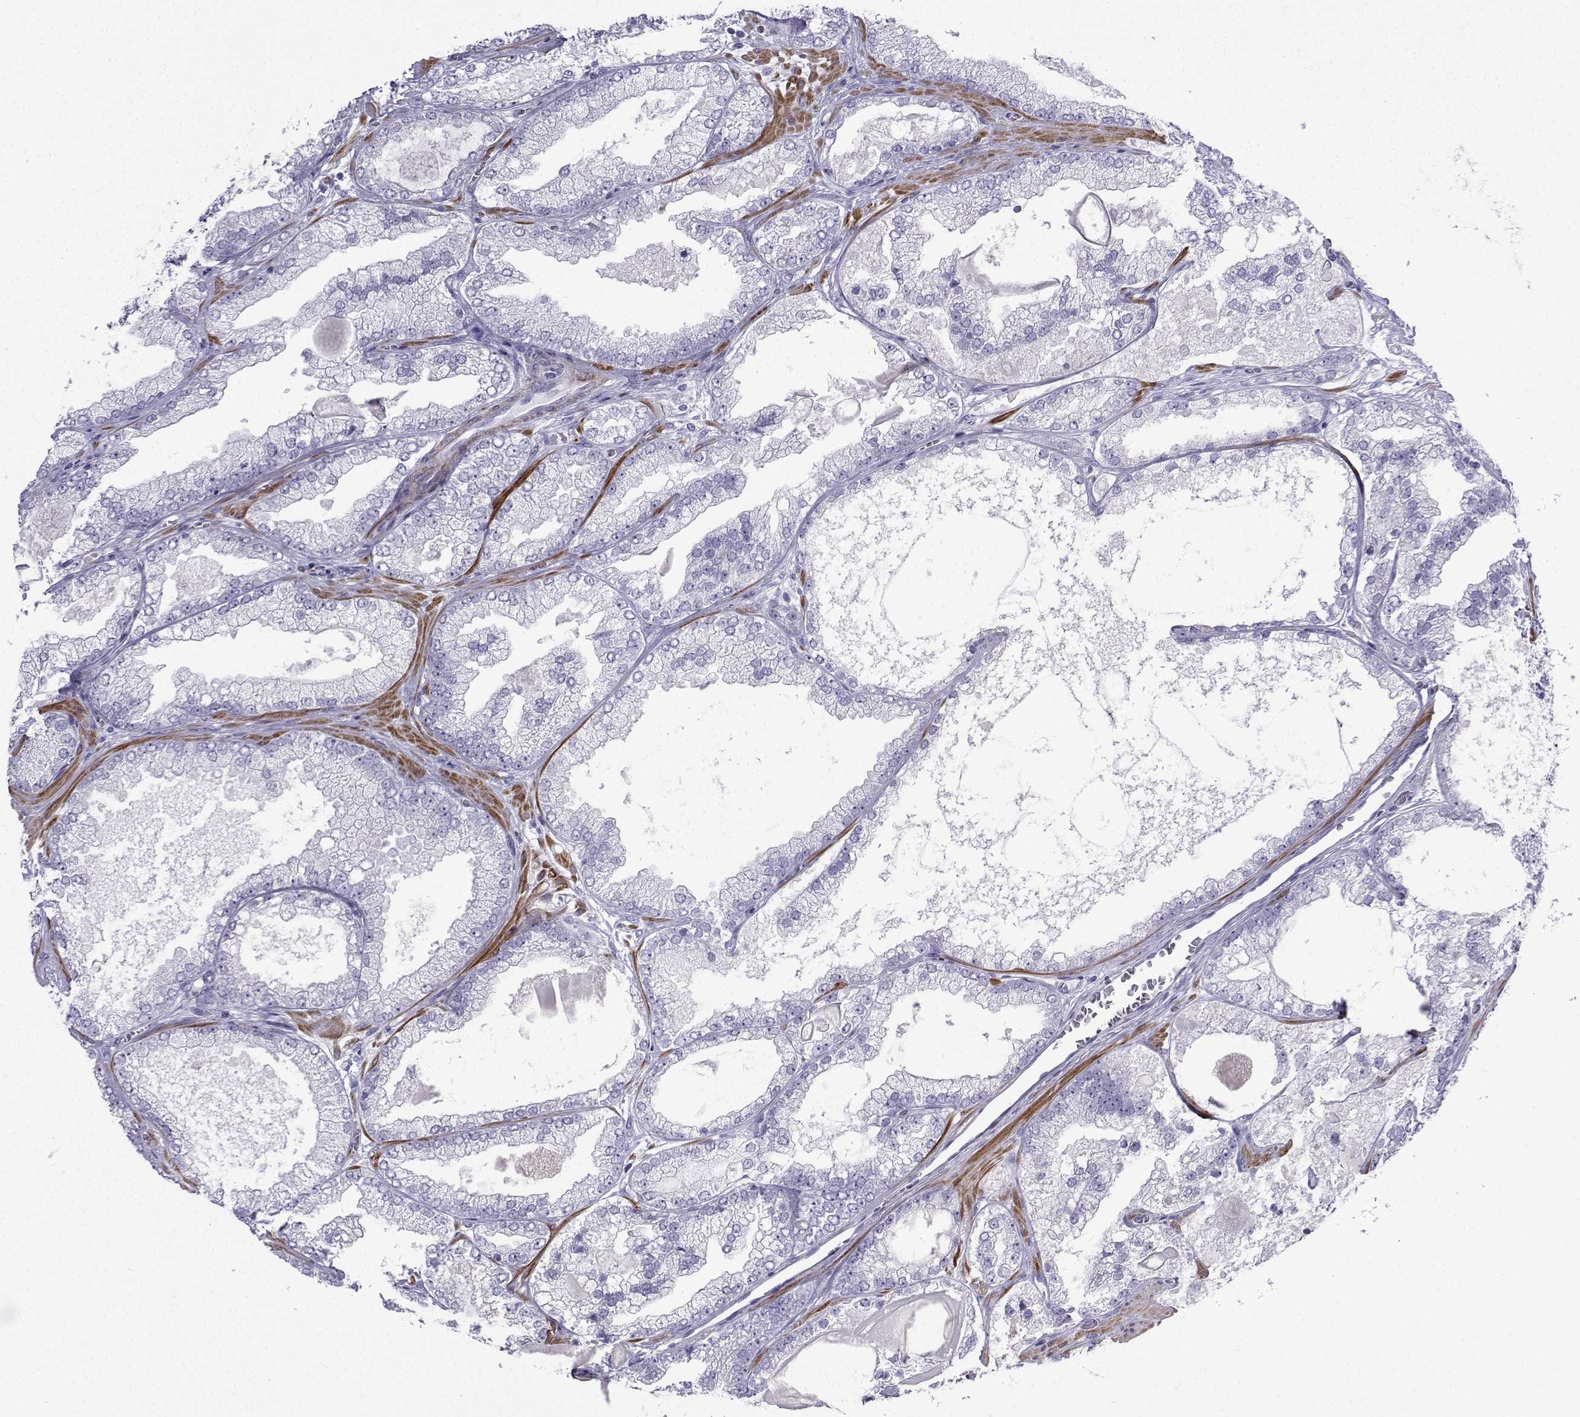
{"staining": {"intensity": "negative", "quantity": "none", "location": "none"}, "tissue": "prostate cancer", "cell_type": "Tumor cells", "image_type": "cancer", "snomed": [{"axis": "morphology", "description": "Adenocarcinoma, Low grade"}, {"axis": "topography", "description": "Prostate"}], "caption": "A high-resolution histopathology image shows immunohistochemistry staining of prostate cancer, which shows no significant staining in tumor cells. (Stains: DAB immunohistochemistry with hematoxylin counter stain, Microscopy: brightfield microscopy at high magnification).", "gene": "KCNF1", "patient": {"sex": "male", "age": 57}}